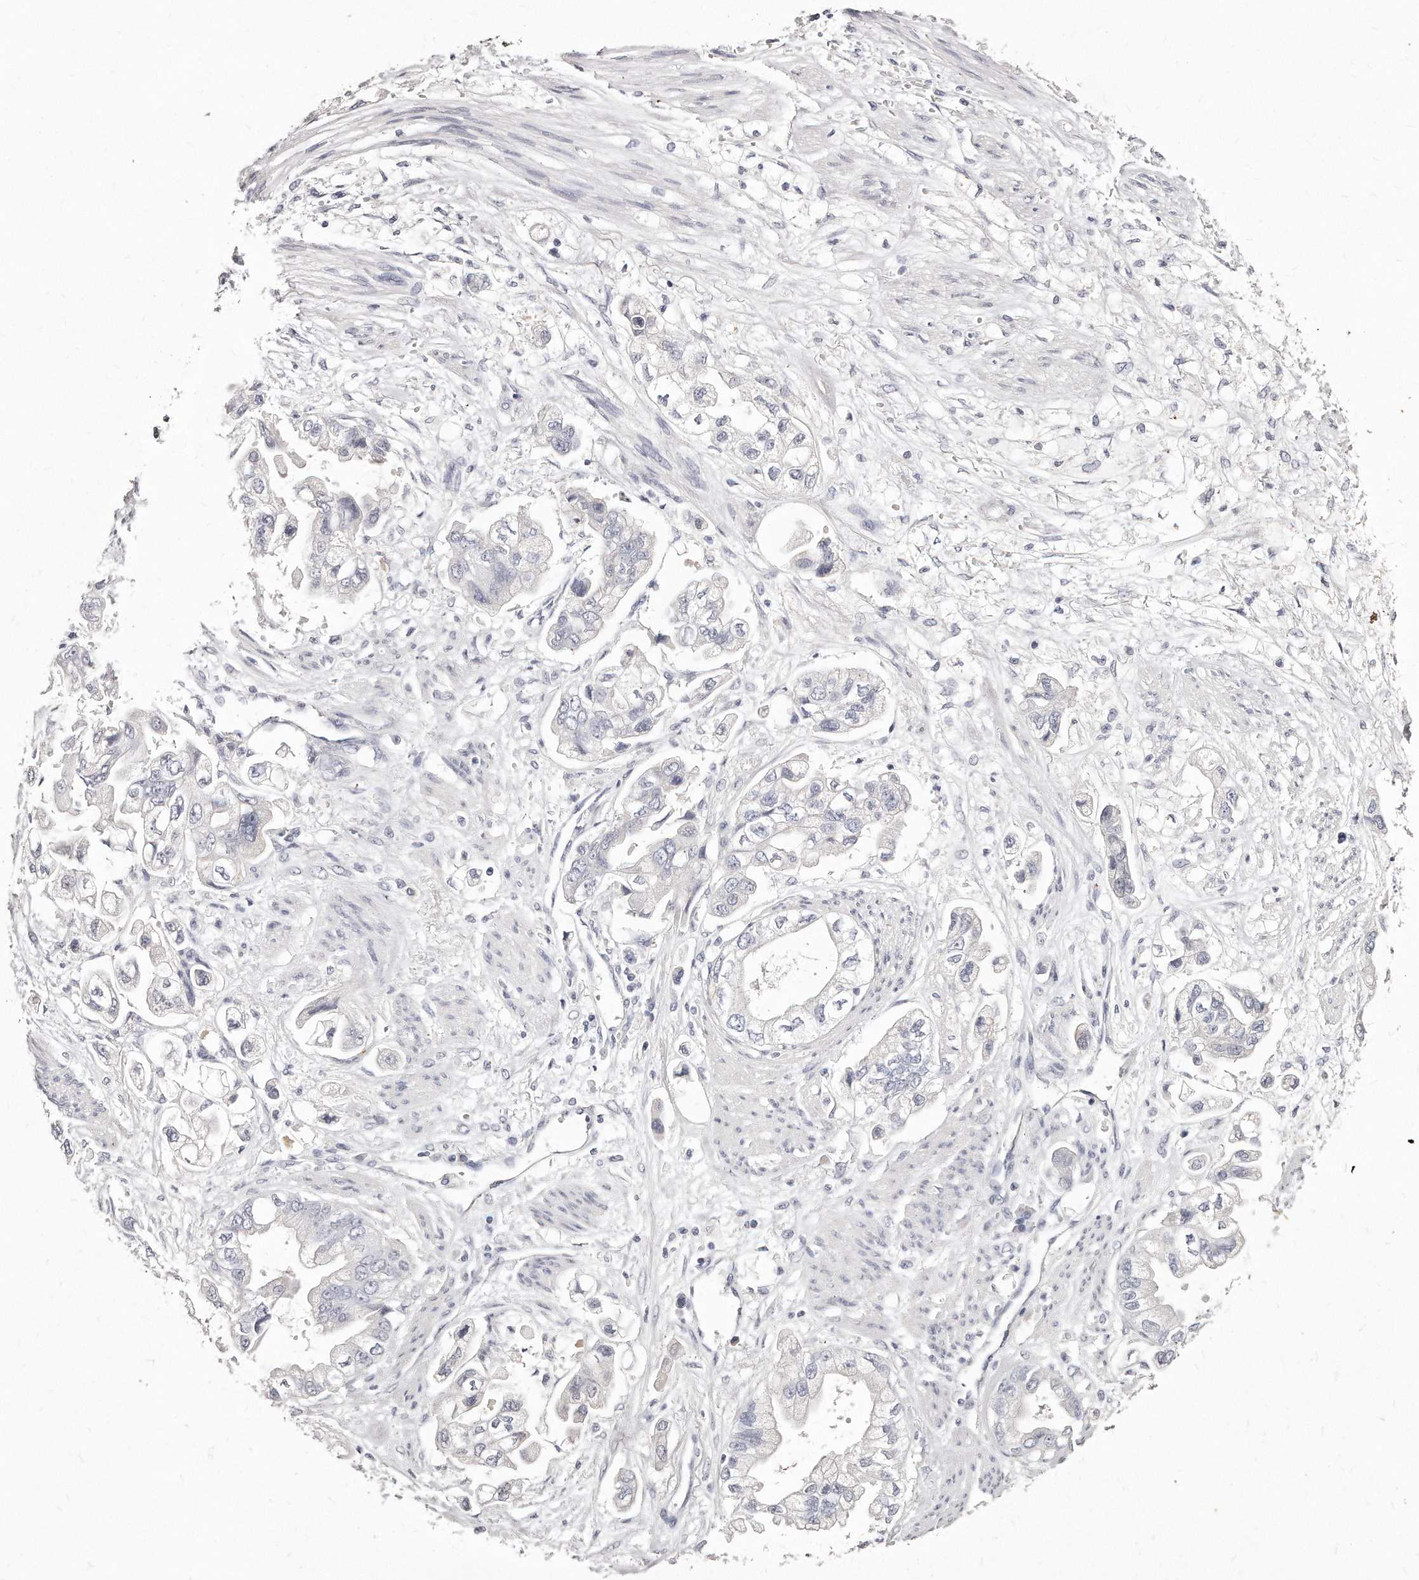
{"staining": {"intensity": "negative", "quantity": "none", "location": "none"}, "tissue": "stomach cancer", "cell_type": "Tumor cells", "image_type": "cancer", "snomed": [{"axis": "morphology", "description": "Adenocarcinoma, NOS"}, {"axis": "topography", "description": "Stomach"}], "caption": "The image shows no significant expression in tumor cells of stomach adenocarcinoma.", "gene": "GDA", "patient": {"sex": "male", "age": 62}}